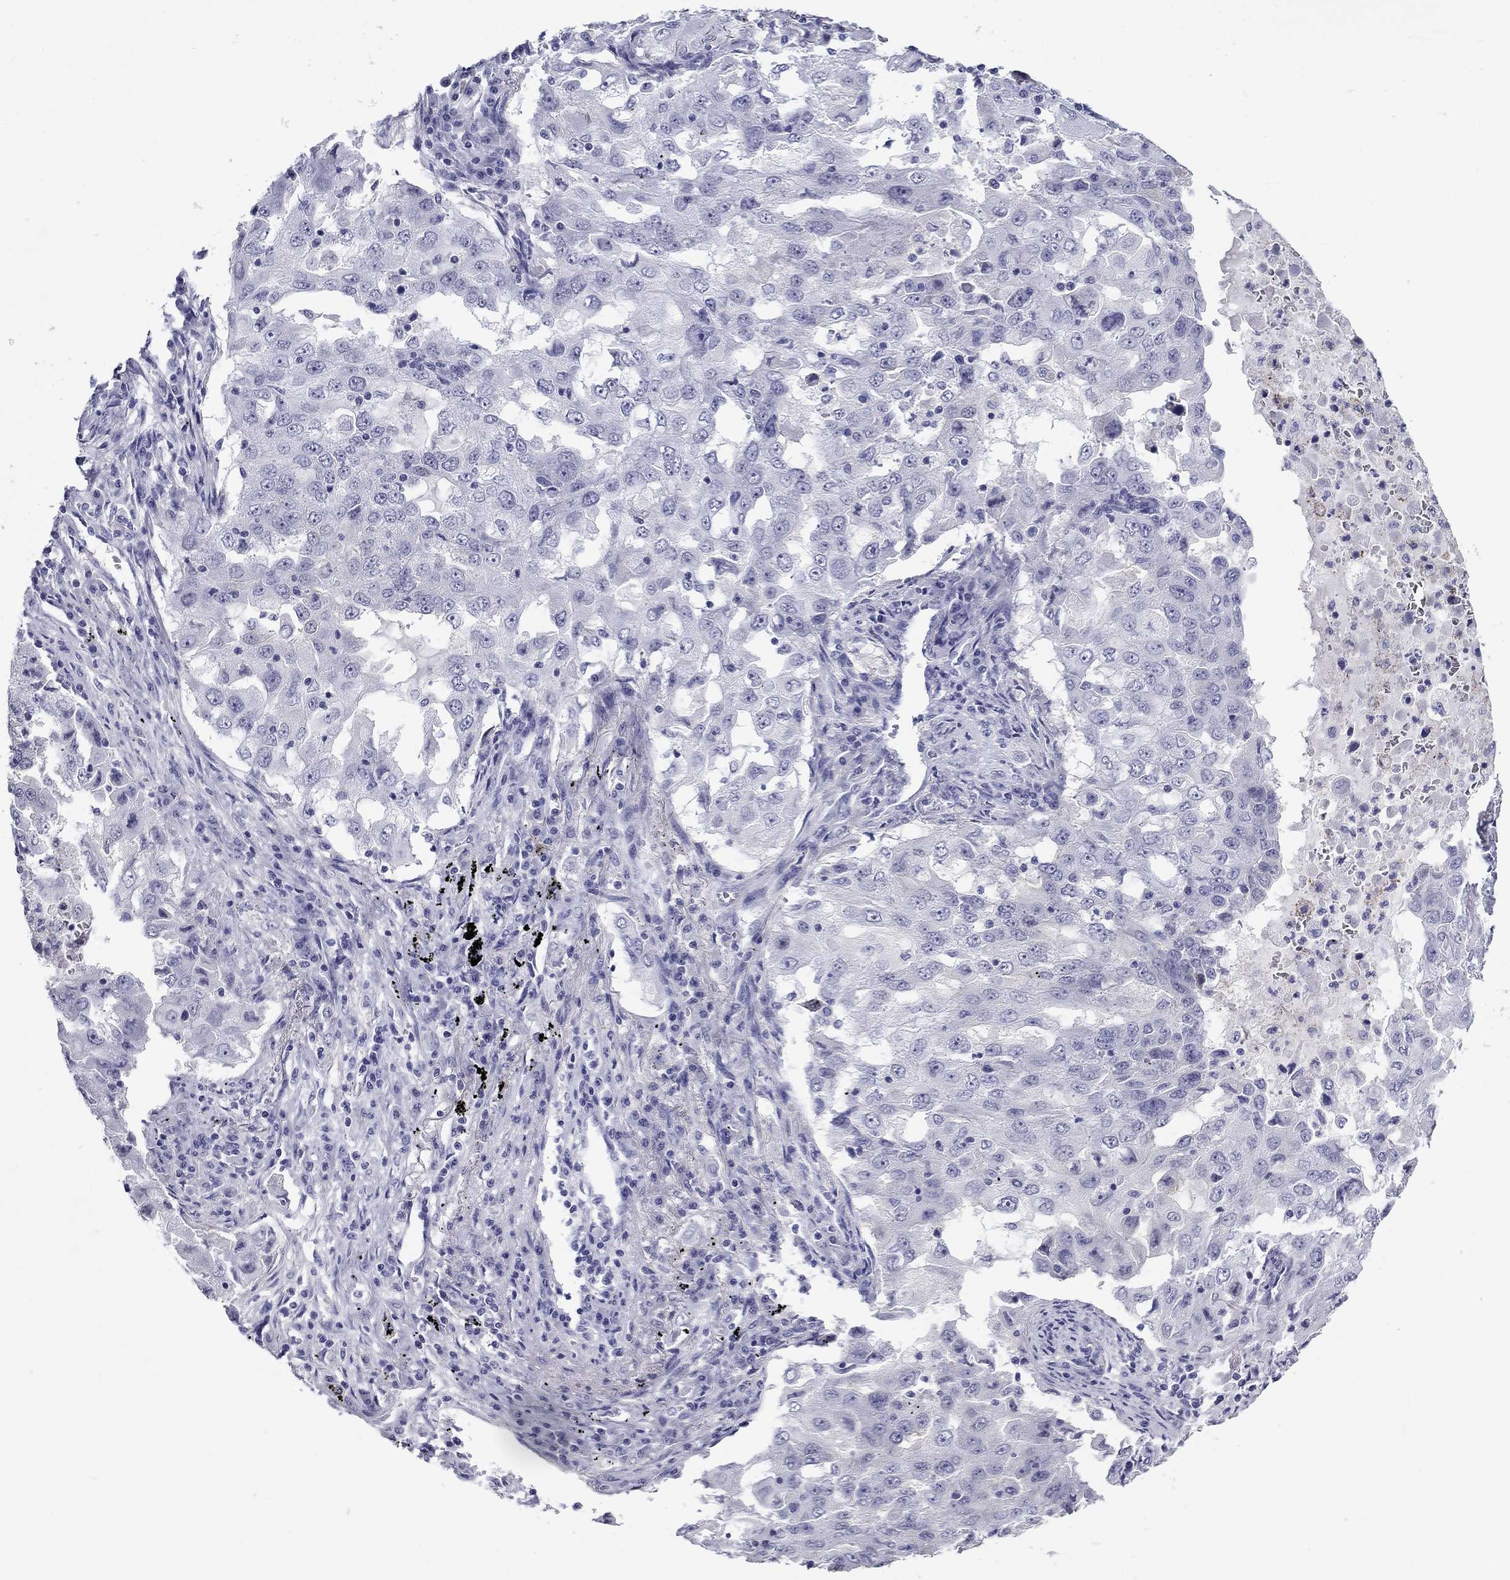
{"staining": {"intensity": "negative", "quantity": "none", "location": "none"}, "tissue": "lung cancer", "cell_type": "Tumor cells", "image_type": "cancer", "snomed": [{"axis": "morphology", "description": "Adenocarcinoma, NOS"}, {"axis": "topography", "description": "Lung"}], "caption": "DAB immunohistochemical staining of human adenocarcinoma (lung) shows no significant staining in tumor cells.", "gene": "C4orf19", "patient": {"sex": "female", "age": 61}}